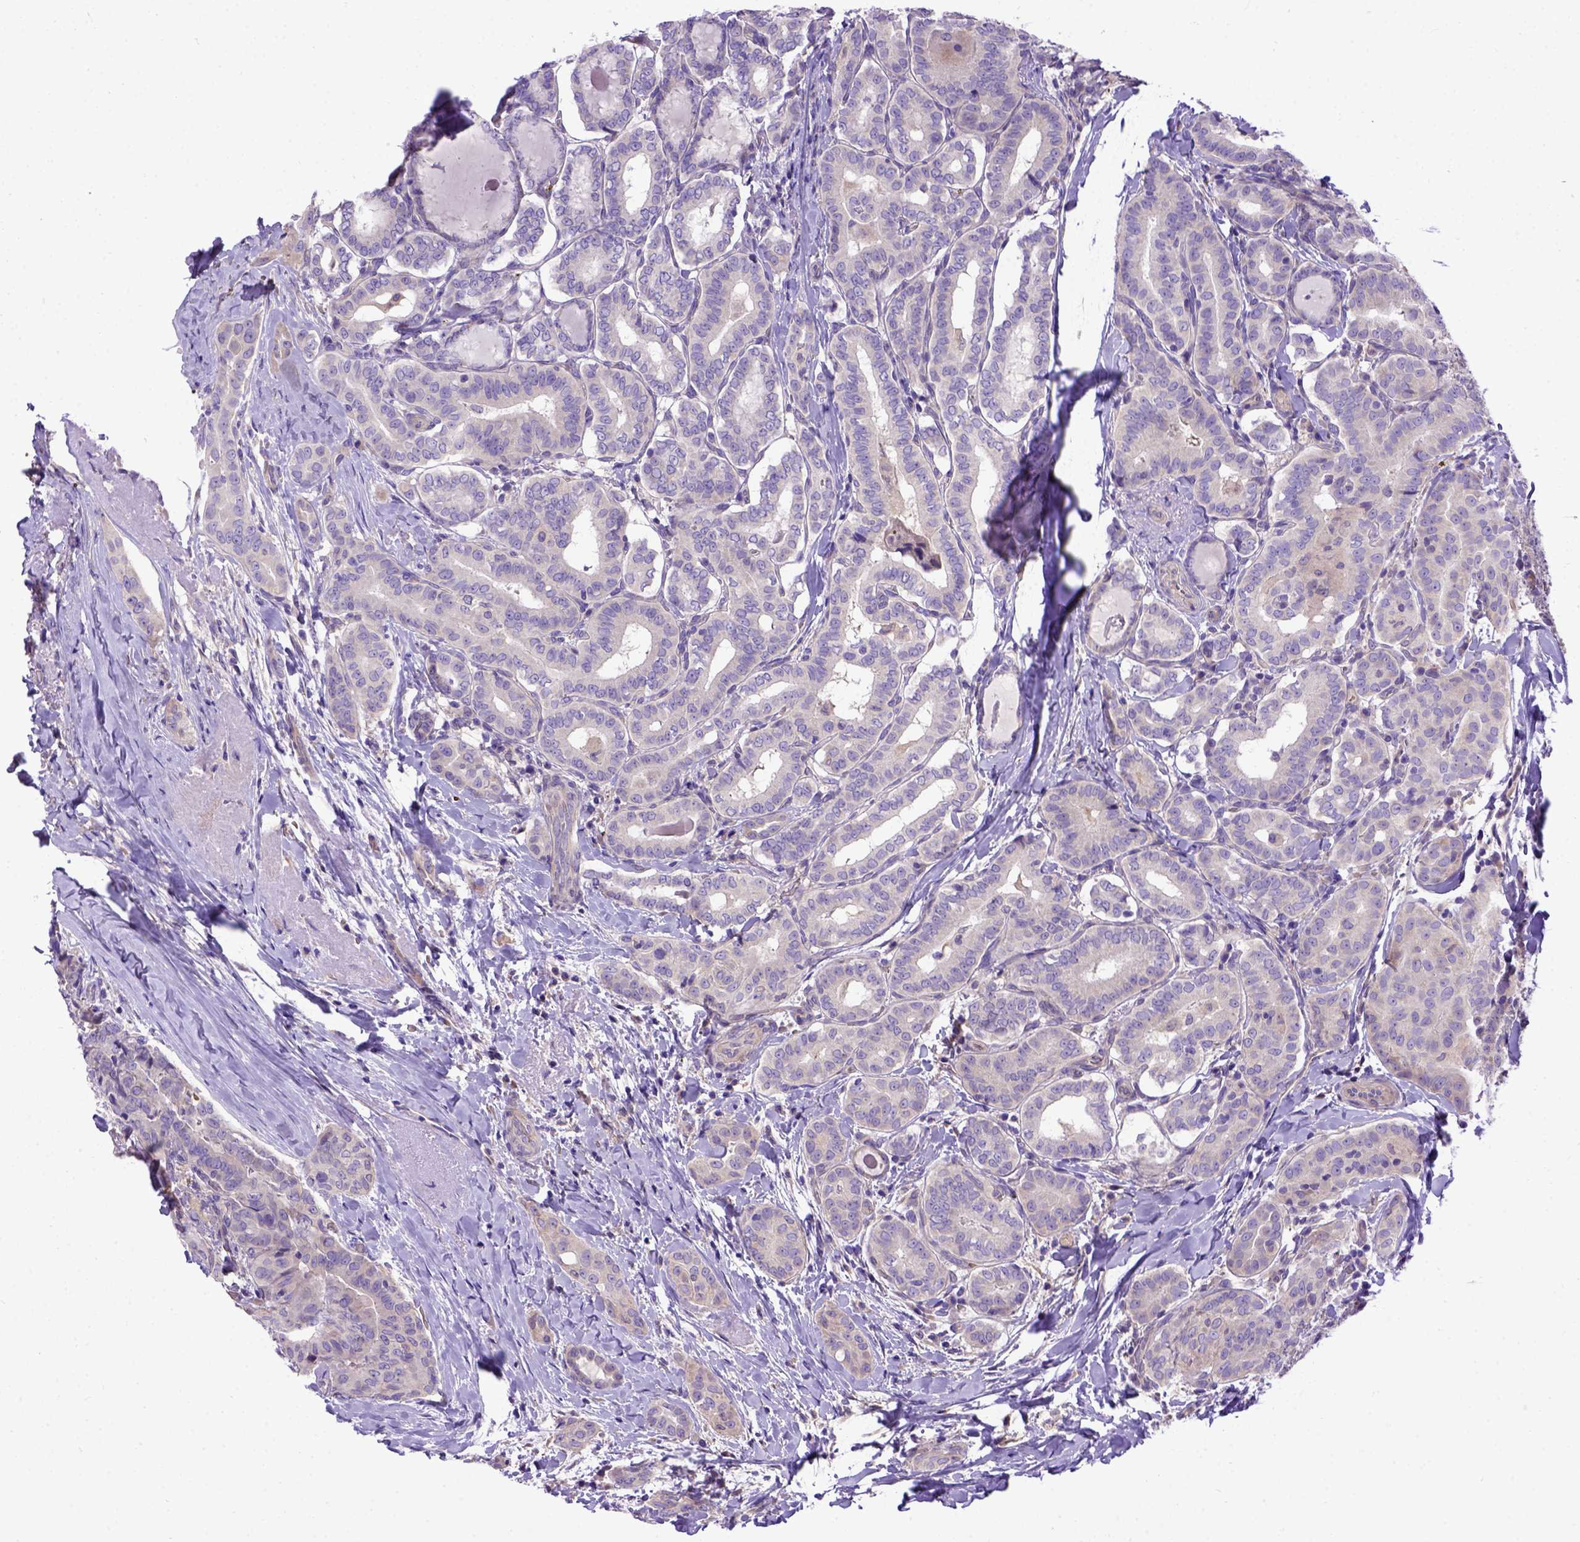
{"staining": {"intensity": "negative", "quantity": "none", "location": "none"}, "tissue": "thyroid cancer", "cell_type": "Tumor cells", "image_type": "cancer", "snomed": [{"axis": "morphology", "description": "Papillary adenocarcinoma, NOS"}, {"axis": "morphology", "description": "Papillary adenoma metastatic"}, {"axis": "topography", "description": "Thyroid gland"}], "caption": "Image shows no significant protein staining in tumor cells of thyroid papillary adenoma metastatic.", "gene": "ADAM12", "patient": {"sex": "female", "age": 50}}